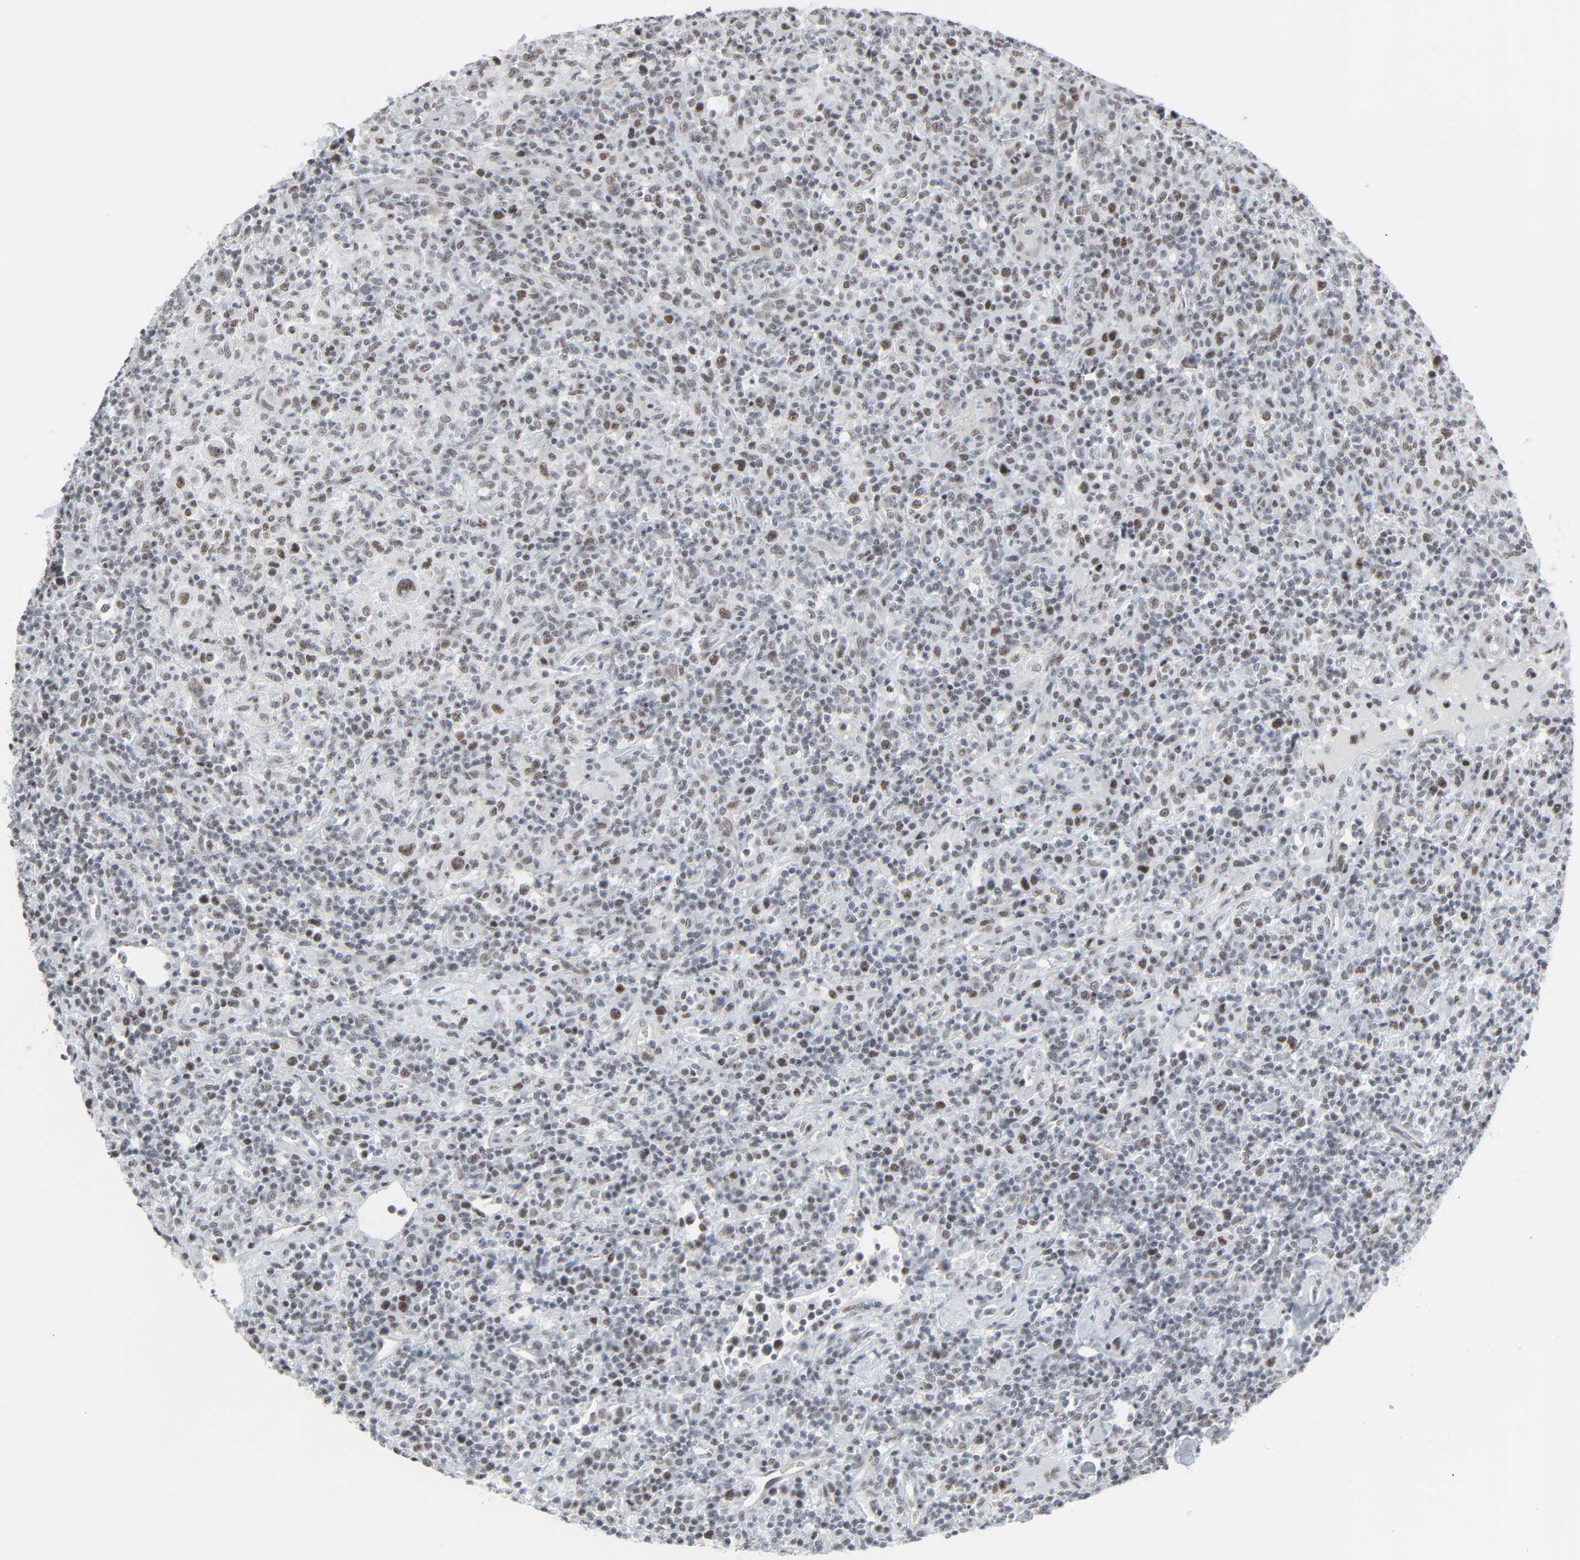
{"staining": {"intensity": "moderate", "quantity": "<25%", "location": "nuclear"}, "tissue": "lymphoma", "cell_type": "Tumor cells", "image_type": "cancer", "snomed": [{"axis": "morphology", "description": "Hodgkin's disease, NOS"}, {"axis": "topography", "description": "Lymph node"}], "caption": "An IHC photomicrograph of neoplastic tissue is shown. Protein staining in brown highlights moderate nuclear positivity in lymphoma within tumor cells.", "gene": "FBXO28", "patient": {"sex": "male", "age": 65}}